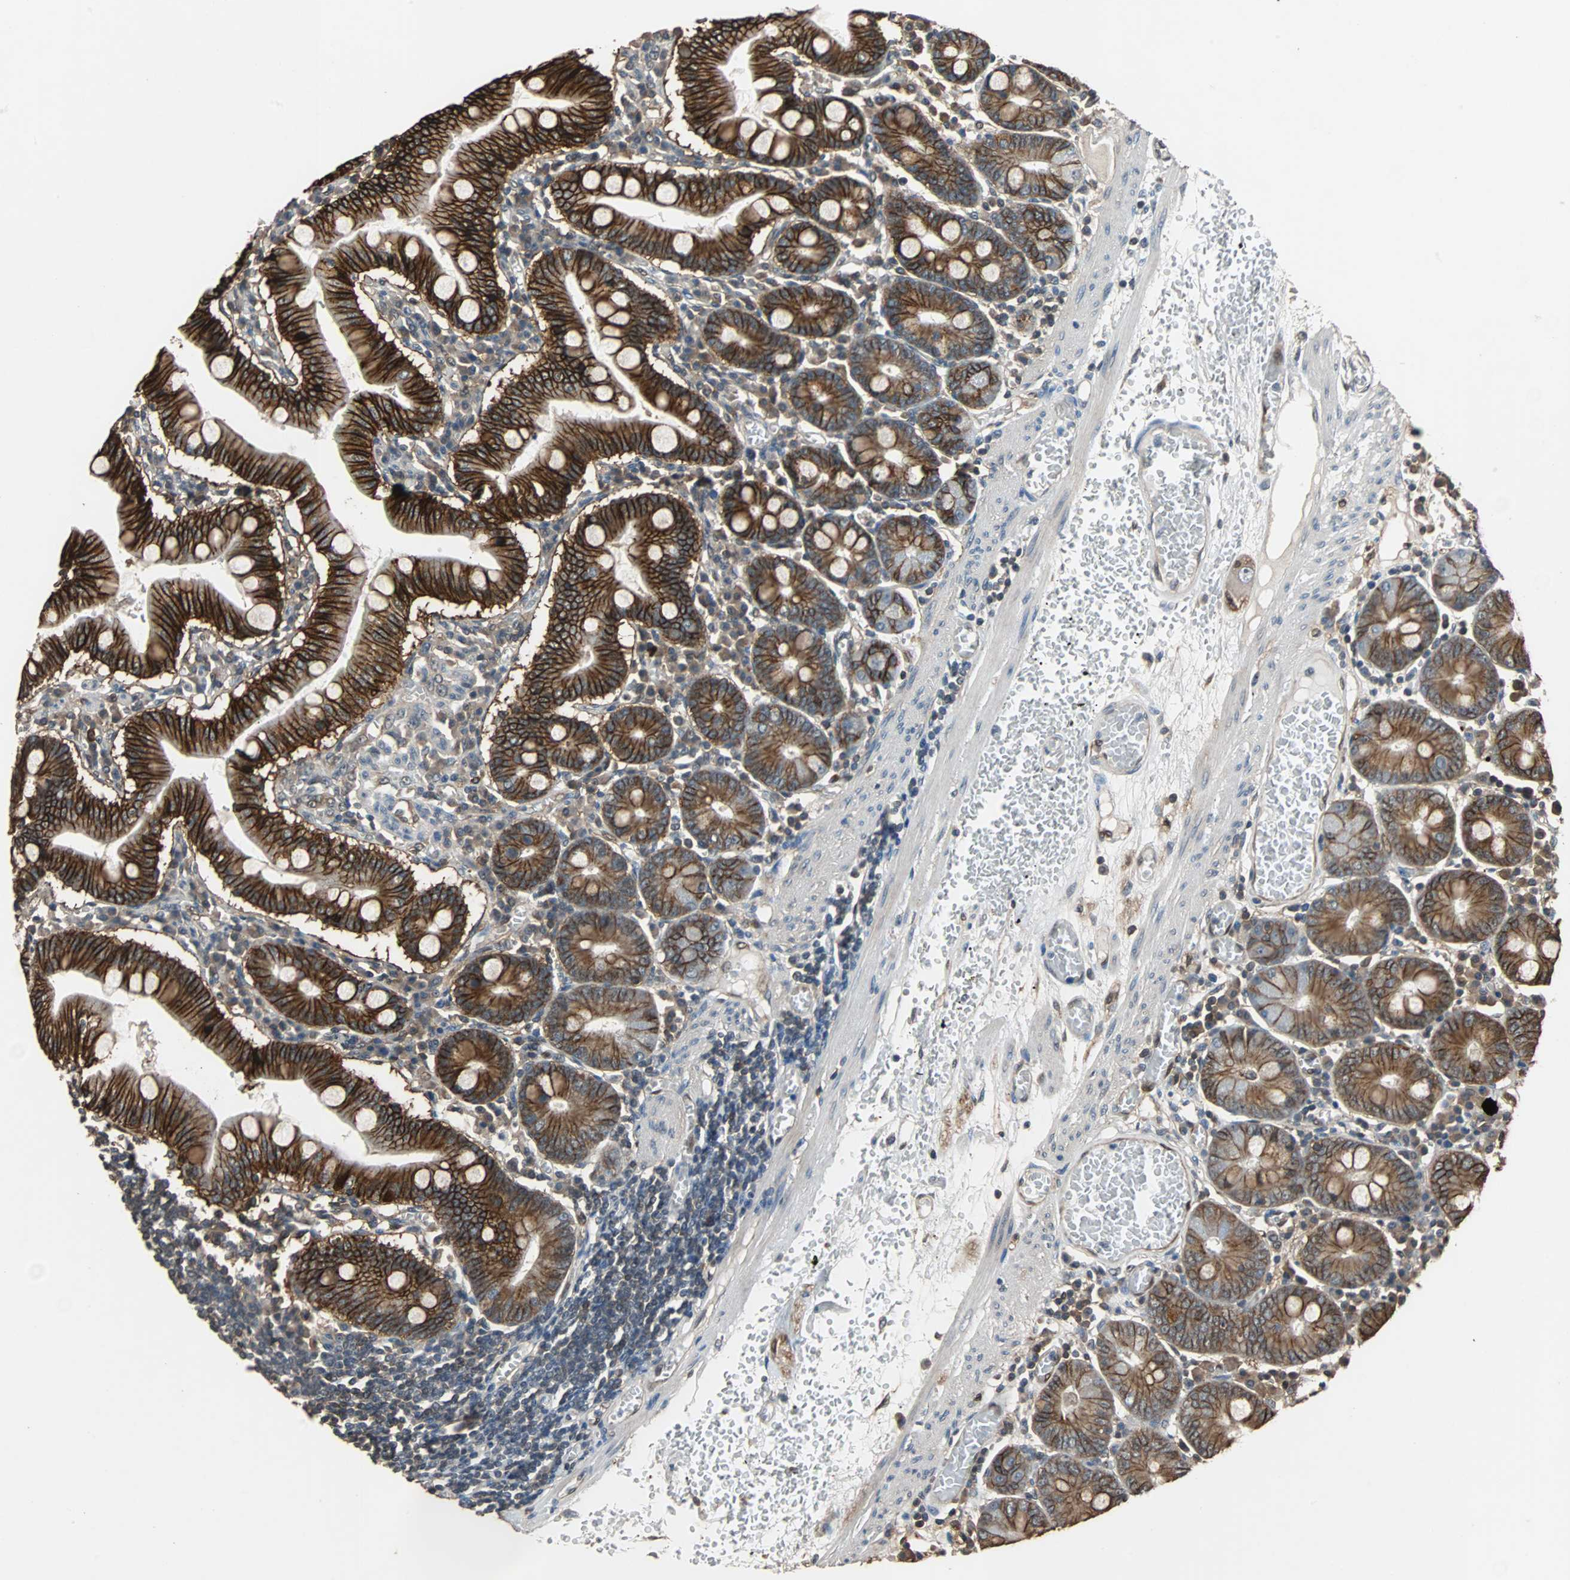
{"staining": {"intensity": "strong", "quantity": ">75%", "location": "cytoplasmic/membranous"}, "tissue": "small intestine", "cell_type": "Glandular cells", "image_type": "normal", "snomed": [{"axis": "morphology", "description": "Normal tissue, NOS"}, {"axis": "topography", "description": "Small intestine"}], "caption": "Human small intestine stained with a brown dye exhibits strong cytoplasmic/membranous positive staining in approximately >75% of glandular cells.", "gene": "NDRG1", "patient": {"sex": "male", "age": 71}}